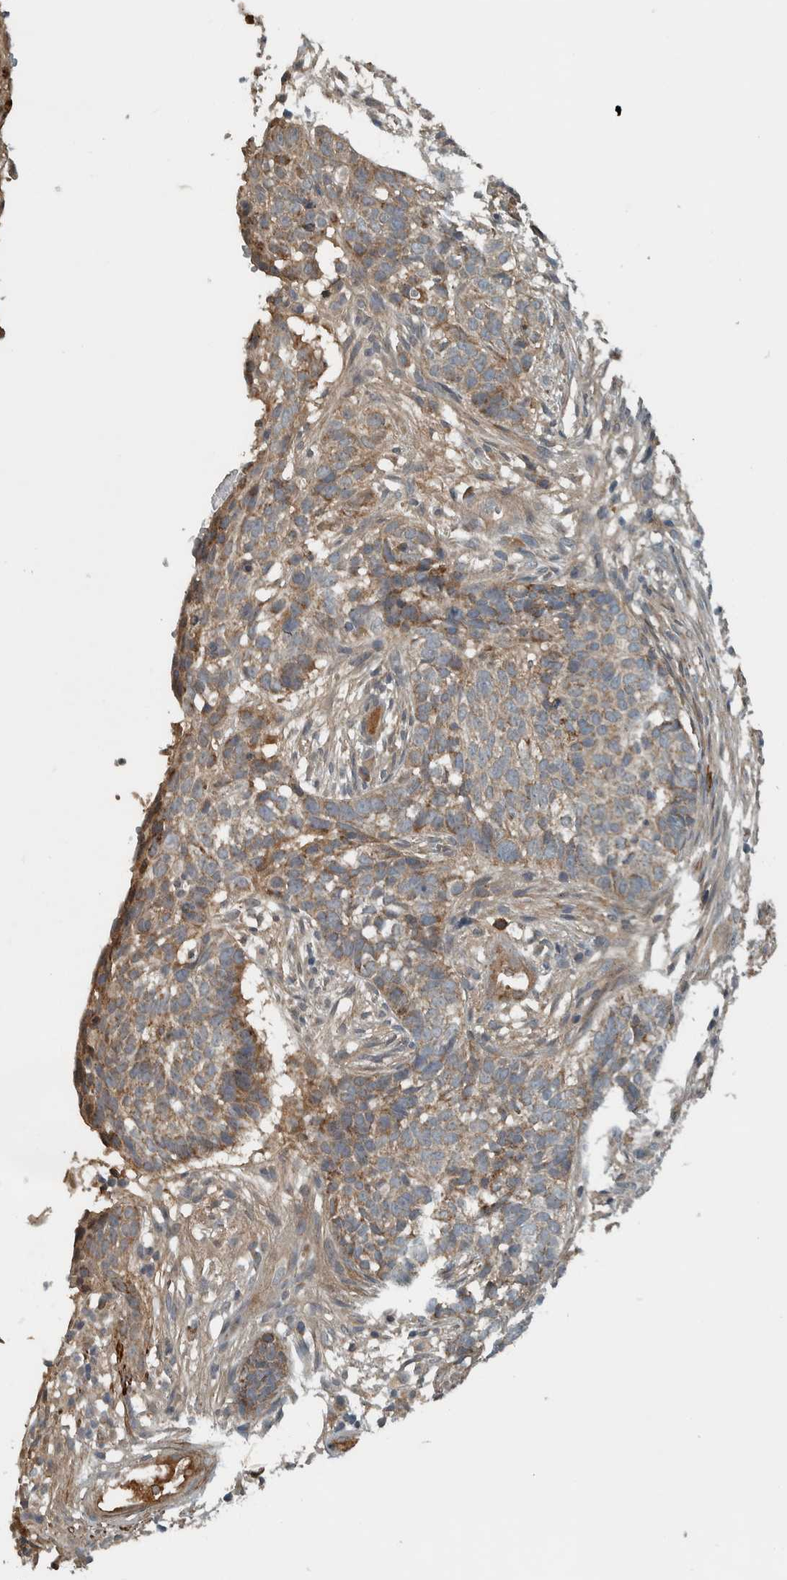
{"staining": {"intensity": "moderate", "quantity": ">75%", "location": "cytoplasmic/membranous"}, "tissue": "skin cancer", "cell_type": "Tumor cells", "image_type": "cancer", "snomed": [{"axis": "morphology", "description": "Basal cell carcinoma"}, {"axis": "topography", "description": "Skin"}], "caption": "Human basal cell carcinoma (skin) stained with a protein marker displays moderate staining in tumor cells.", "gene": "LBHD1", "patient": {"sex": "male", "age": 85}}